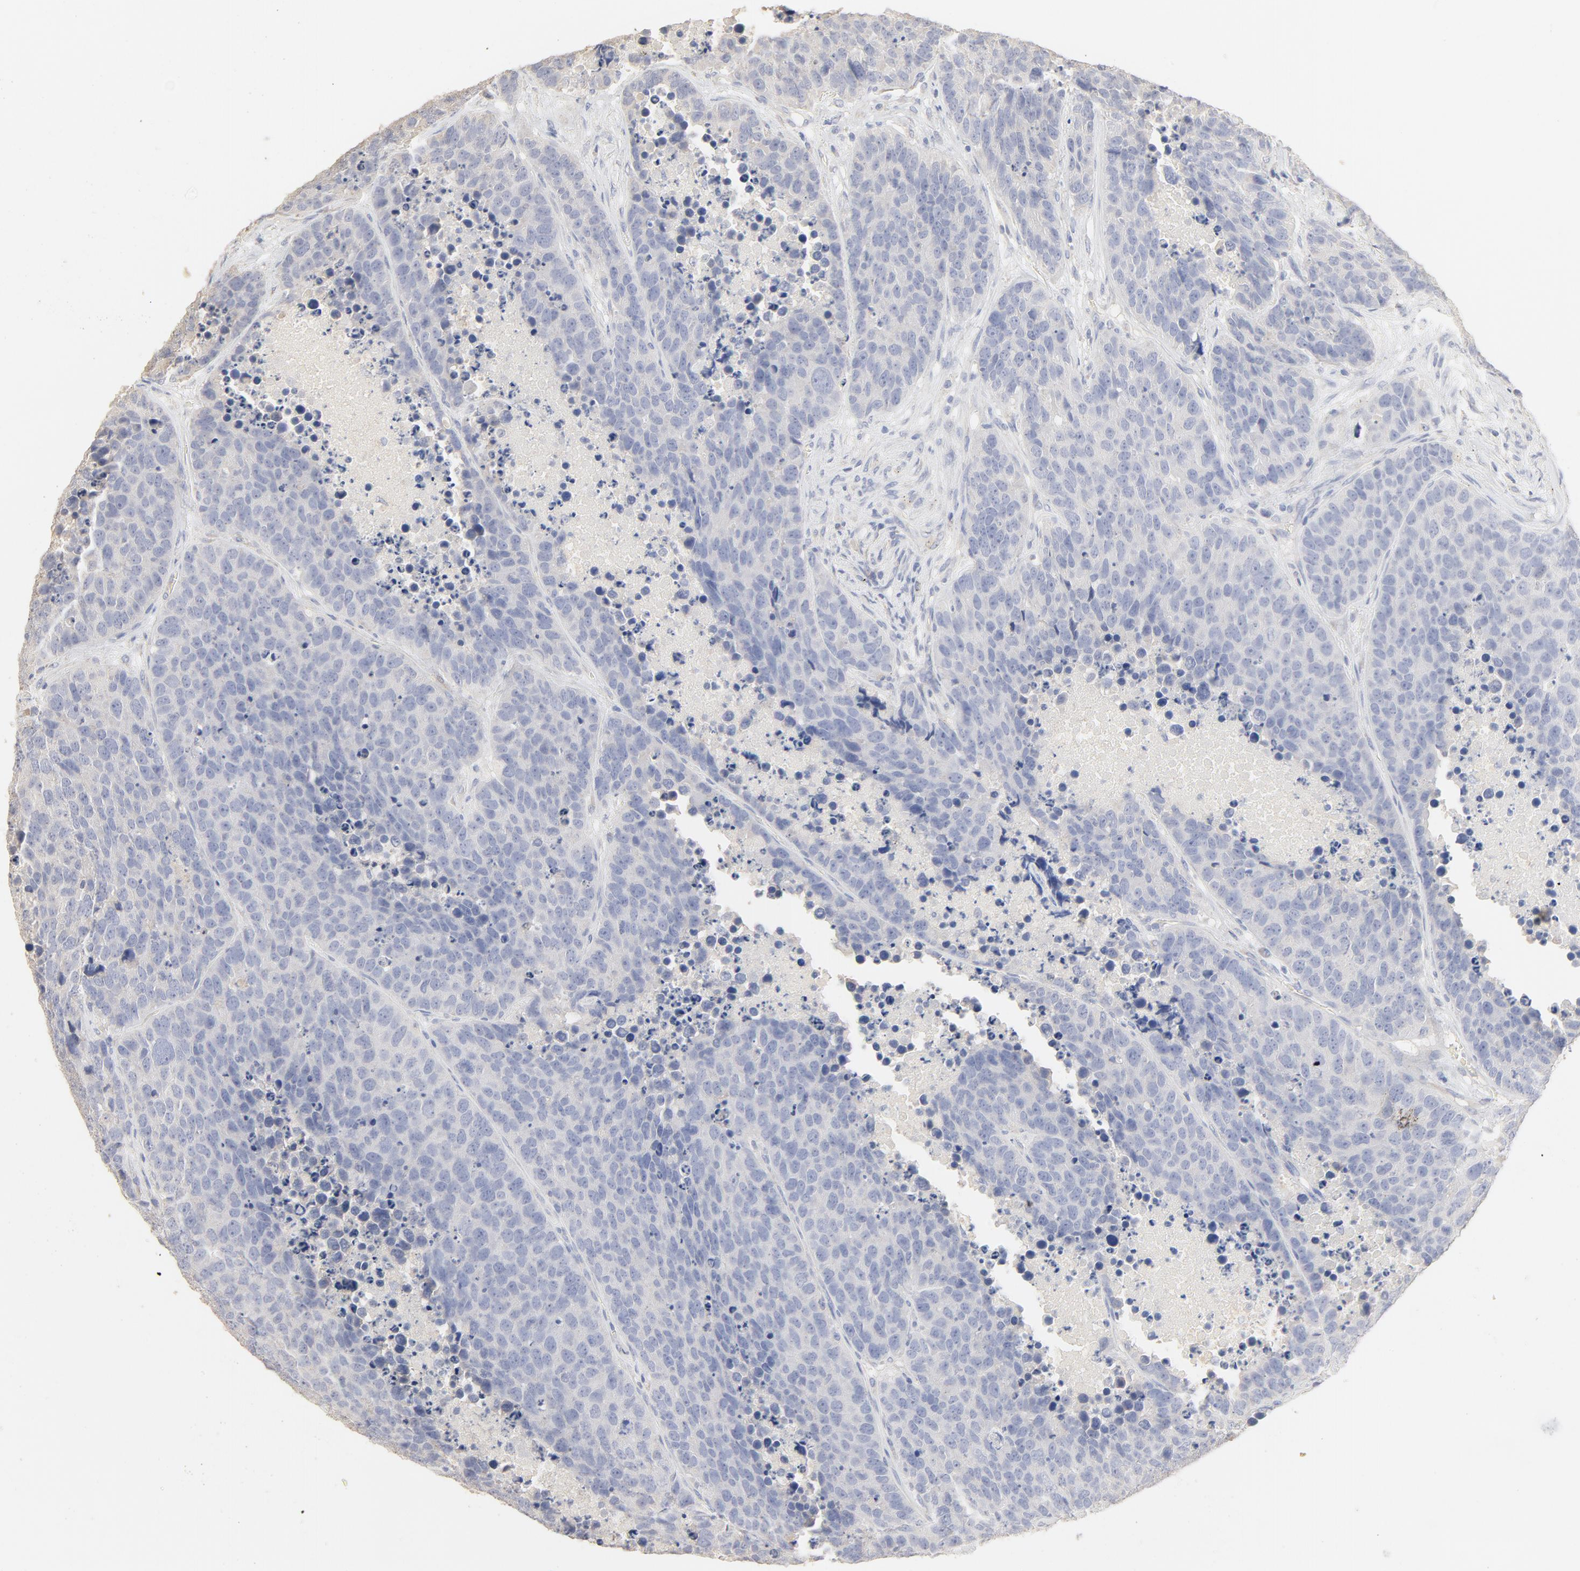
{"staining": {"intensity": "negative", "quantity": "none", "location": "none"}, "tissue": "carcinoid", "cell_type": "Tumor cells", "image_type": "cancer", "snomed": [{"axis": "morphology", "description": "Carcinoid, malignant, NOS"}, {"axis": "topography", "description": "Lung"}], "caption": "A high-resolution image shows immunohistochemistry staining of malignant carcinoid, which displays no significant positivity in tumor cells.", "gene": "FCGBP", "patient": {"sex": "male", "age": 60}}